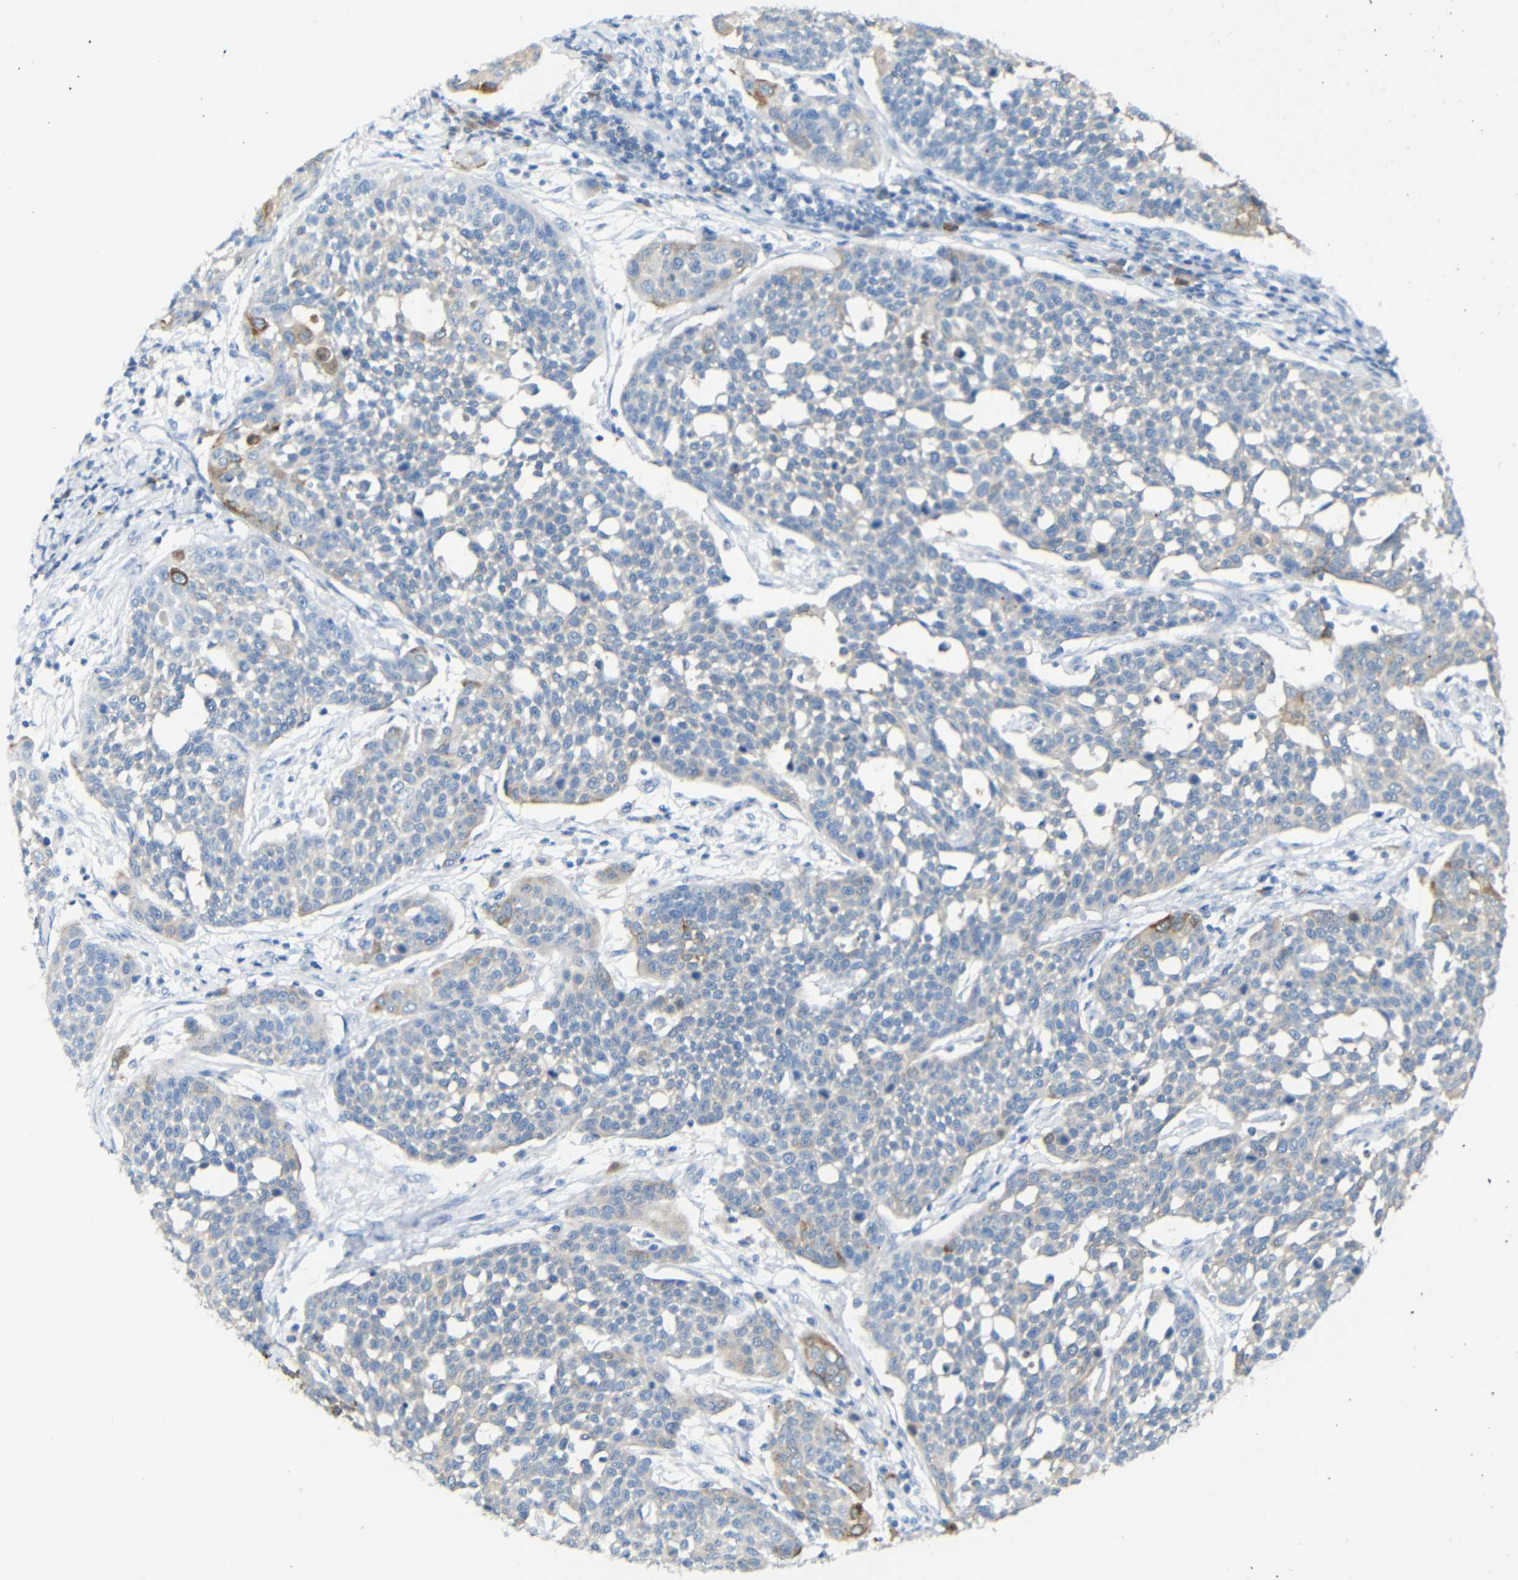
{"staining": {"intensity": "weak", "quantity": "25%-75%", "location": "cytoplasmic/membranous"}, "tissue": "cervical cancer", "cell_type": "Tumor cells", "image_type": "cancer", "snomed": [{"axis": "morphology", "description": "Squamous cell carcinoma, NOS"}, {"axis": "topography", "description": "Cervix"}], "caption": "Human squamous cell carcinoma (cervical) stained for a protein (brown) demonstrates weak cytoplasmic/membranous positive staining in about 25%-75% of tumor cells.", "gene": "FCRL1", "patient": {"sex": "female", "age": 34}}